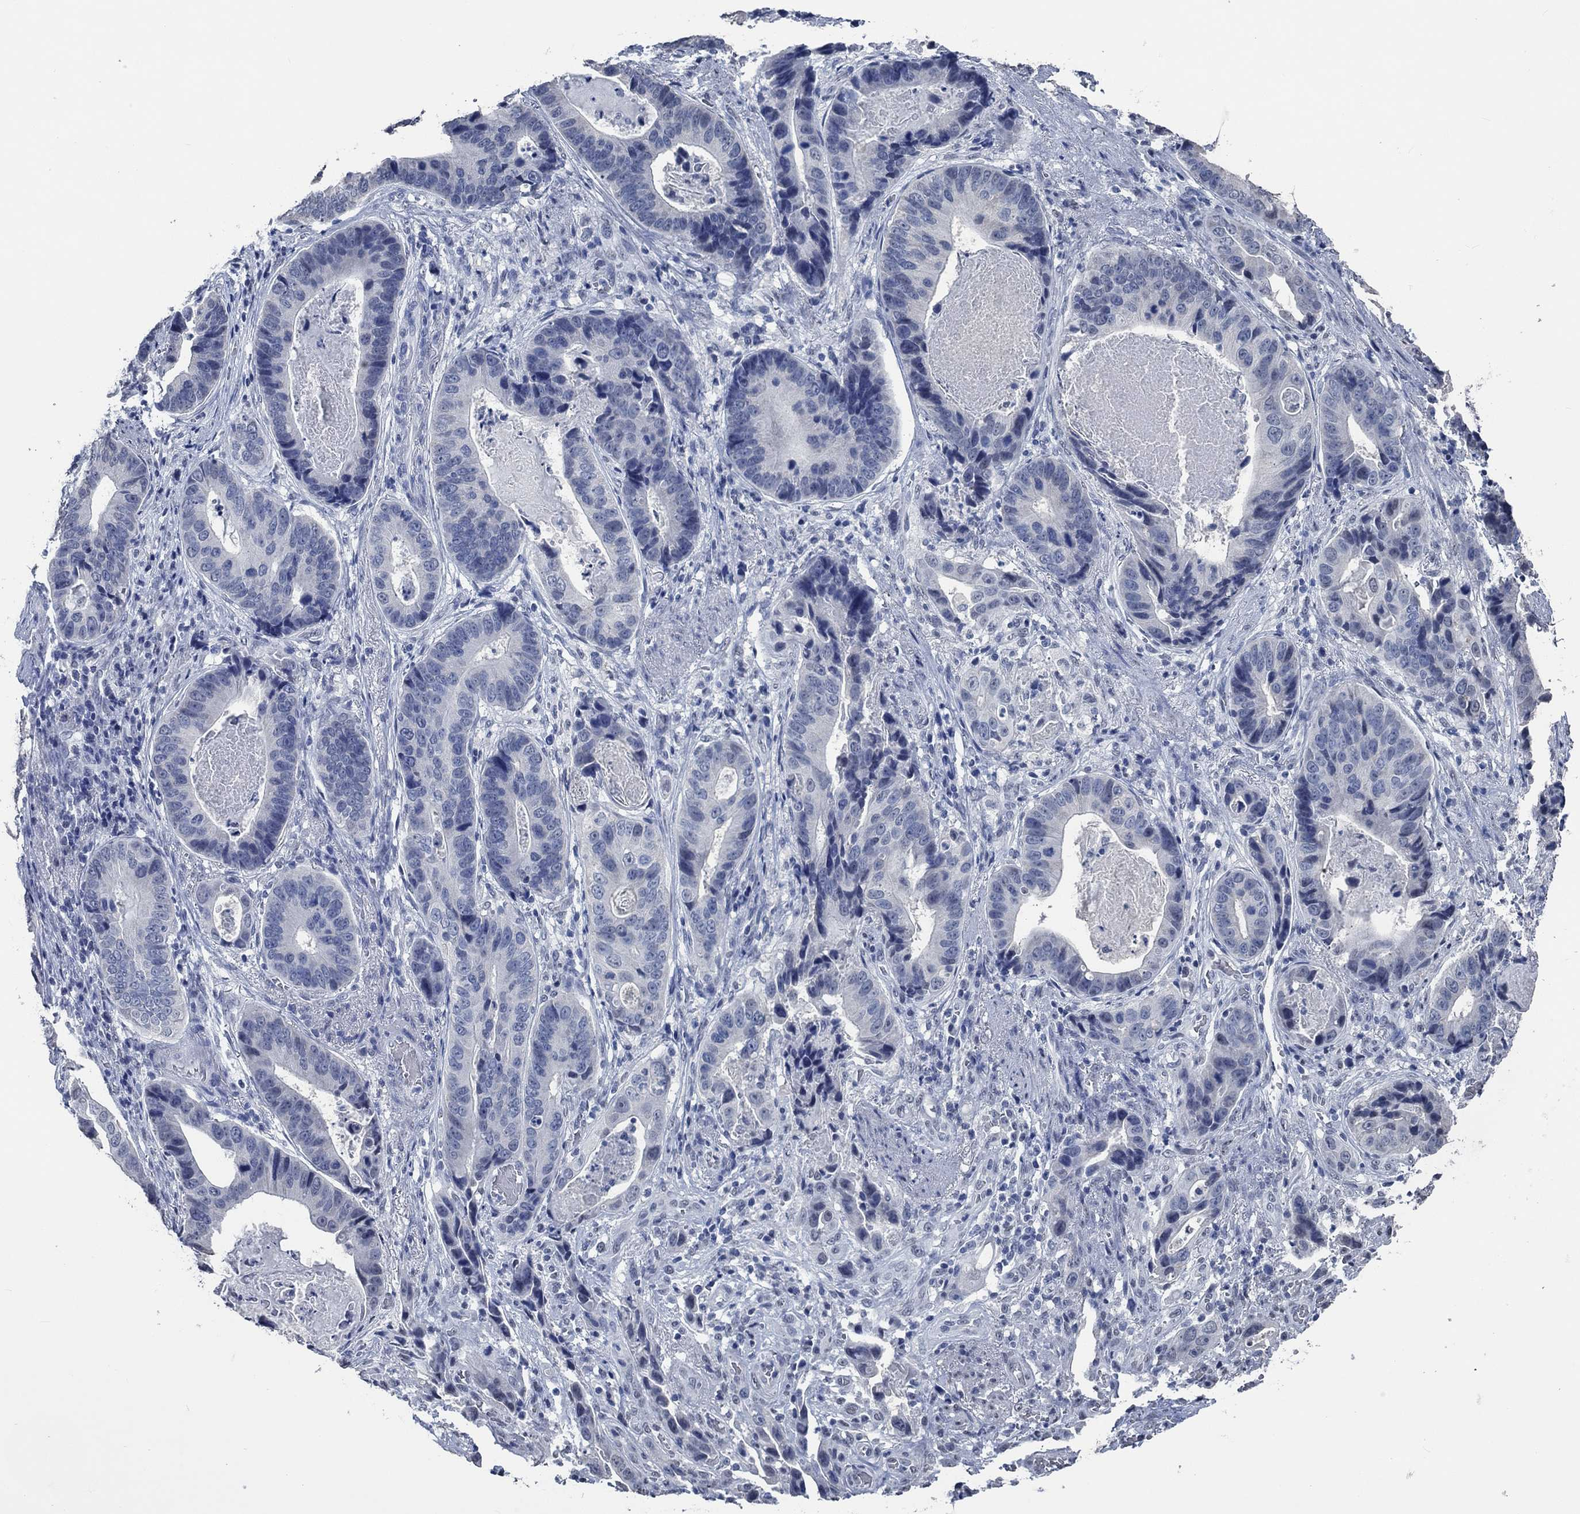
{"staining": {"intensity": "negative", "quantity": "none", "location": "none"}, "tissue": "stomach cancer", "cell_type": "Tumor cells", "image_type": "cancer", "snomed": [{"axis": "morphology", "description": "Adenocarcinoma, NOS"}, {"axis": "topography", "description": "Stomach"}], "caption": "The micrograph exhibits no significant positivity in tumor cells of stomach cancer (adenocarcinoma). (Stains: DAB (3,3'-diaminobenzidine) immunohistochemistry with hematoxylin counter stain, Microscopy: brightfield microscopy at high magnification).", "gene": "OBSCN", "patient": {"sex": "male", "age": 84}}